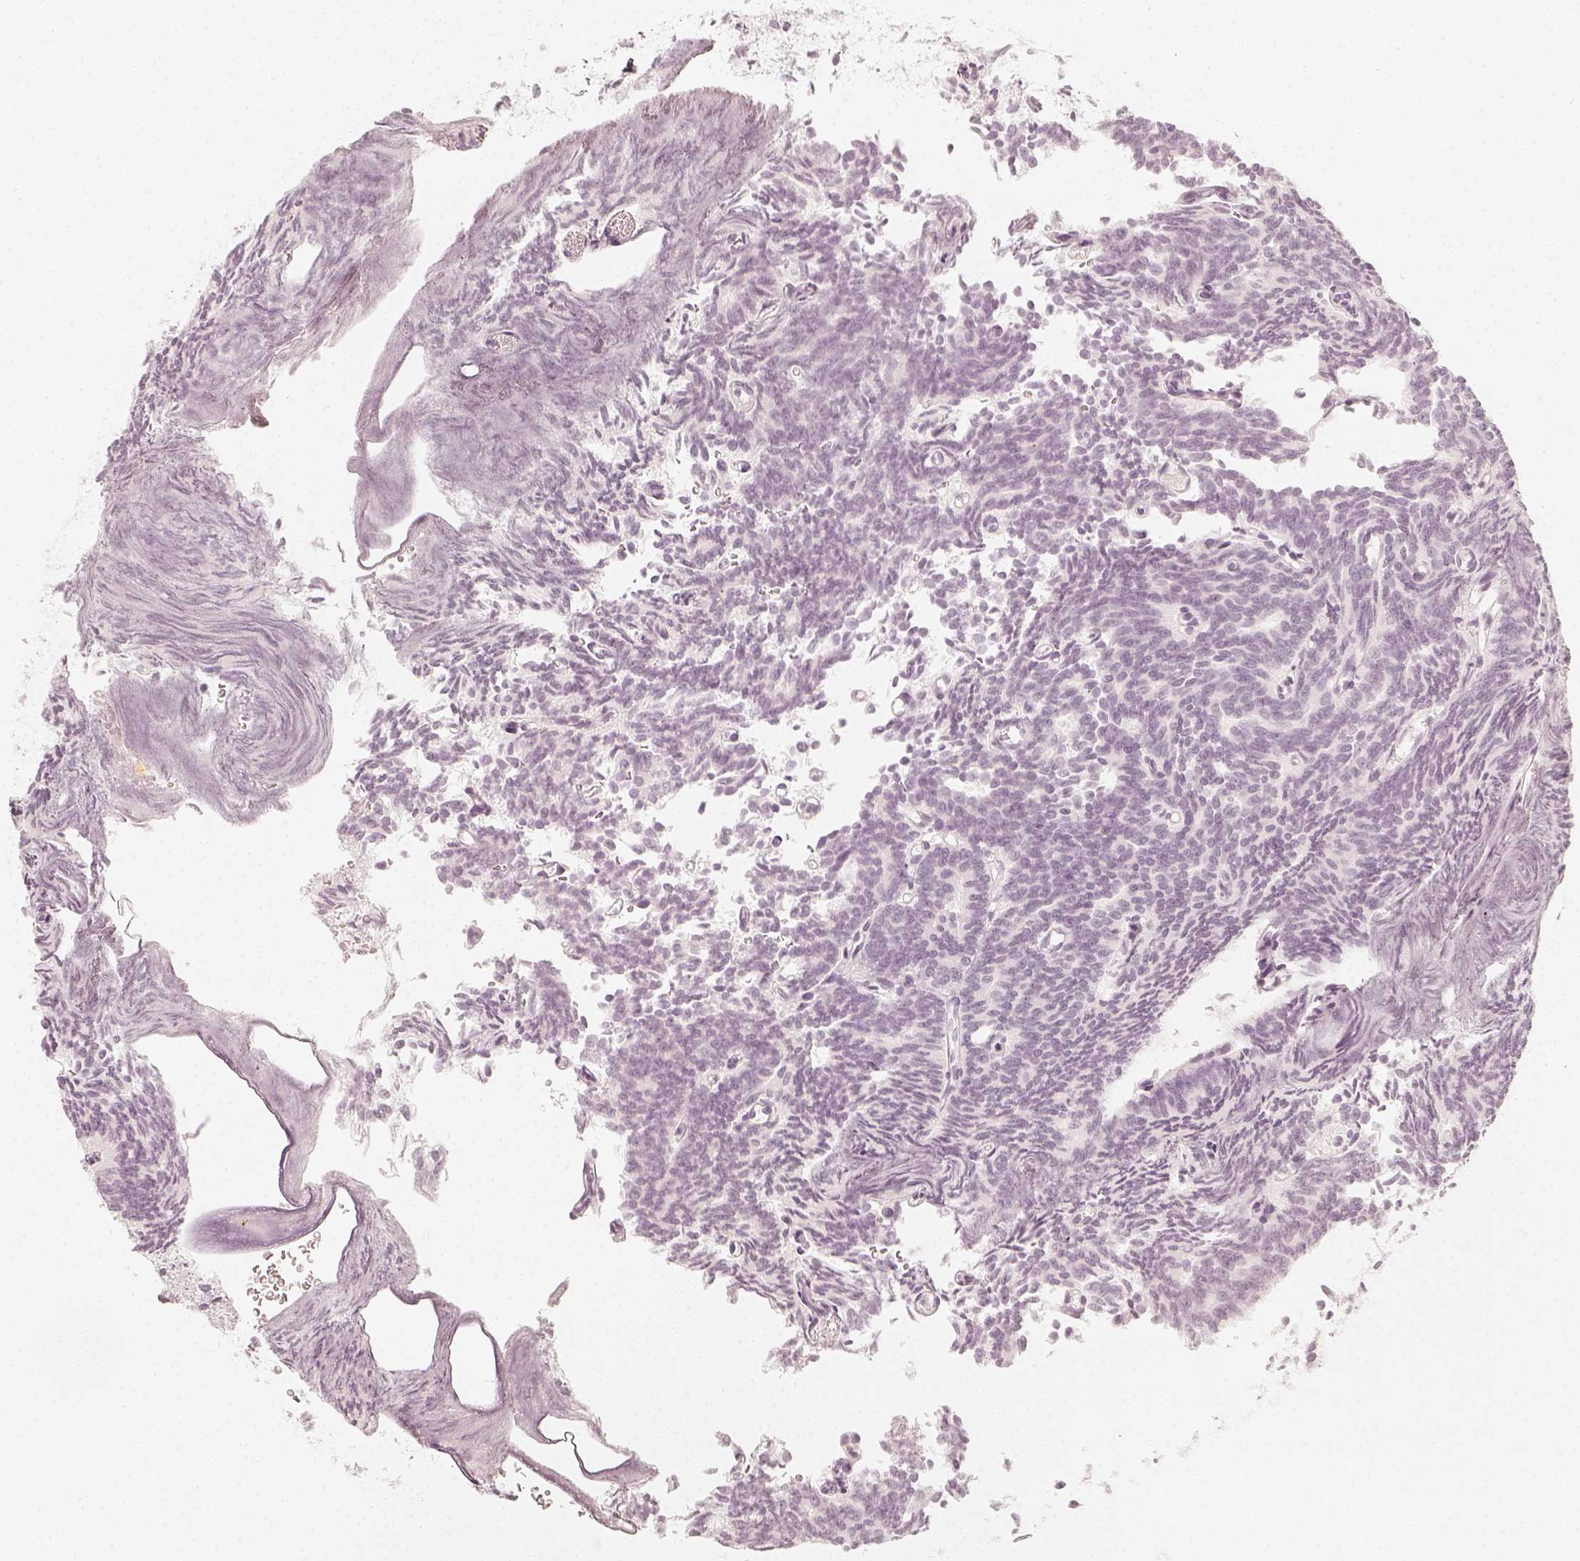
{"staining": {"intensity": "negative", "quantity": "none", "location": "none"}, "tissue": "prostate cancer", "cell_type": "Tumor cells", "image_type": "cancer", "snomed": [{"axis": "morphology", "description": "Adenocarcinoma, High grade"}, {"axis": "topography", "description": "Prostate"}], "caption": "There is no significant positivity in tumor cells of high-grade adenocarcinoma (prostate).", "gene": "KRTAP2-1", "patient": {"sex": "male", "age": 53}}